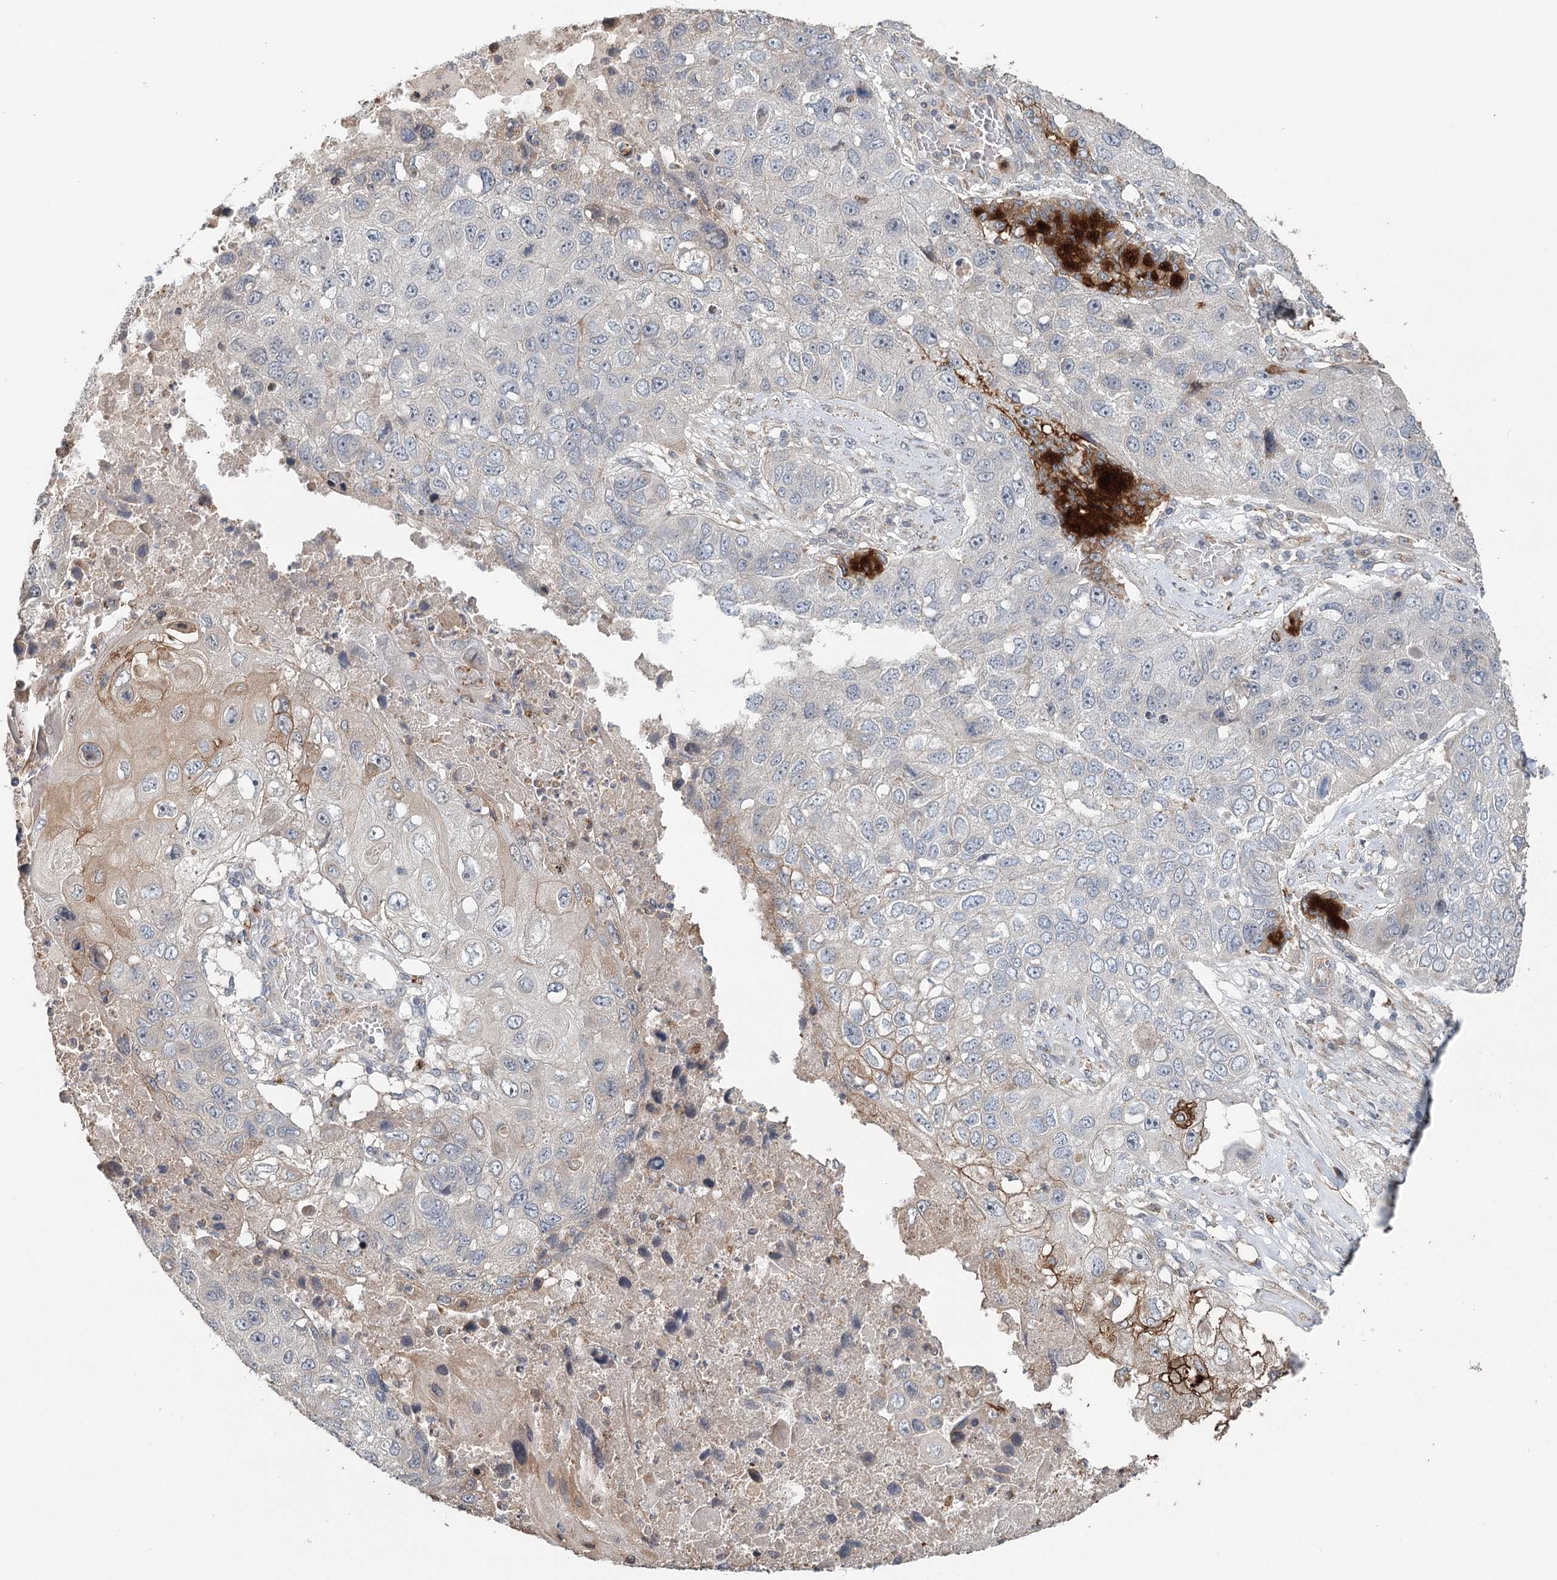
{"staining": {"intensity": "negative", "quantity": "none", "location": "none"}, "tissue": "lung cancer", "cell_type": "Tumor cells", "image_type": "cancer", "snomed": [{"axis": "morphology", "description": "Squamous cell carcinoma, NOS"}, {"axis": "topography", "description": "Lung"}], "caption": "Human lung squamous cell carcinoma stained for a protein using immunohistochemistry (IHC) shows no positivity in tumor cells.", "gene": "RNF111", "patient": {"sex": "male", "age": 61}}